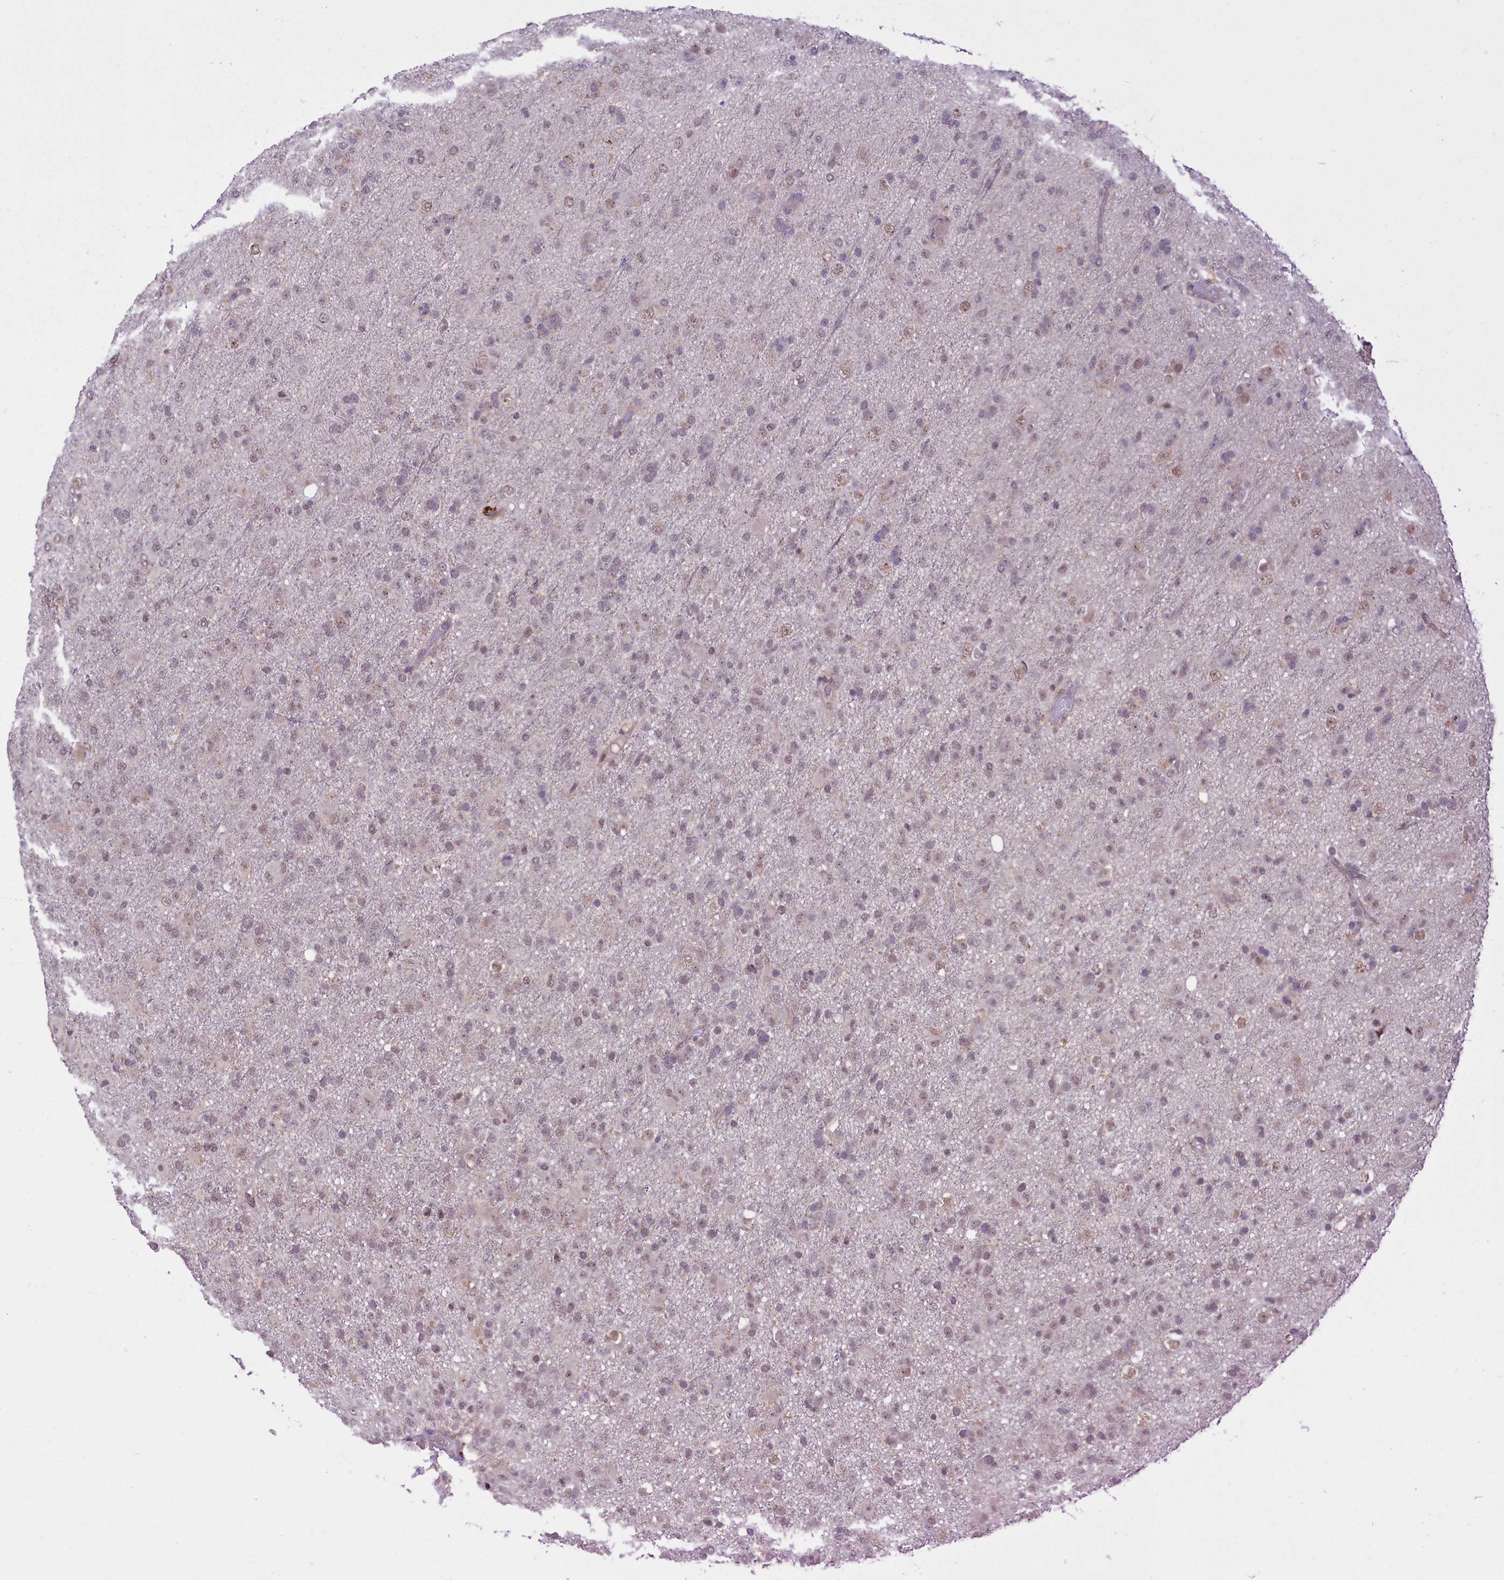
{"staining": {"intensity": "weak", "quantity": "25%-75%", "location": "nuclear"}, "tissue": "glioma", "cell_type": "Tumor cells", "image_type": "cancer", "snomed": [{"axis": "morphology", "description": "Glioma, malignant, Low grade"}, {"axis": "topography", "description": "Brain"}], "caption": "IHC photomicrograph of neoplastic tissue: malignant glioma (low-grade) stained using immunohistochemistry (IHC) reveals low levels of weak protein expression localized specifically in the nuclear of tumor cells, appearing as a nuclear brown color.", "gene": "ANKS3", "patient": {"sex": "male", "age": 65}}